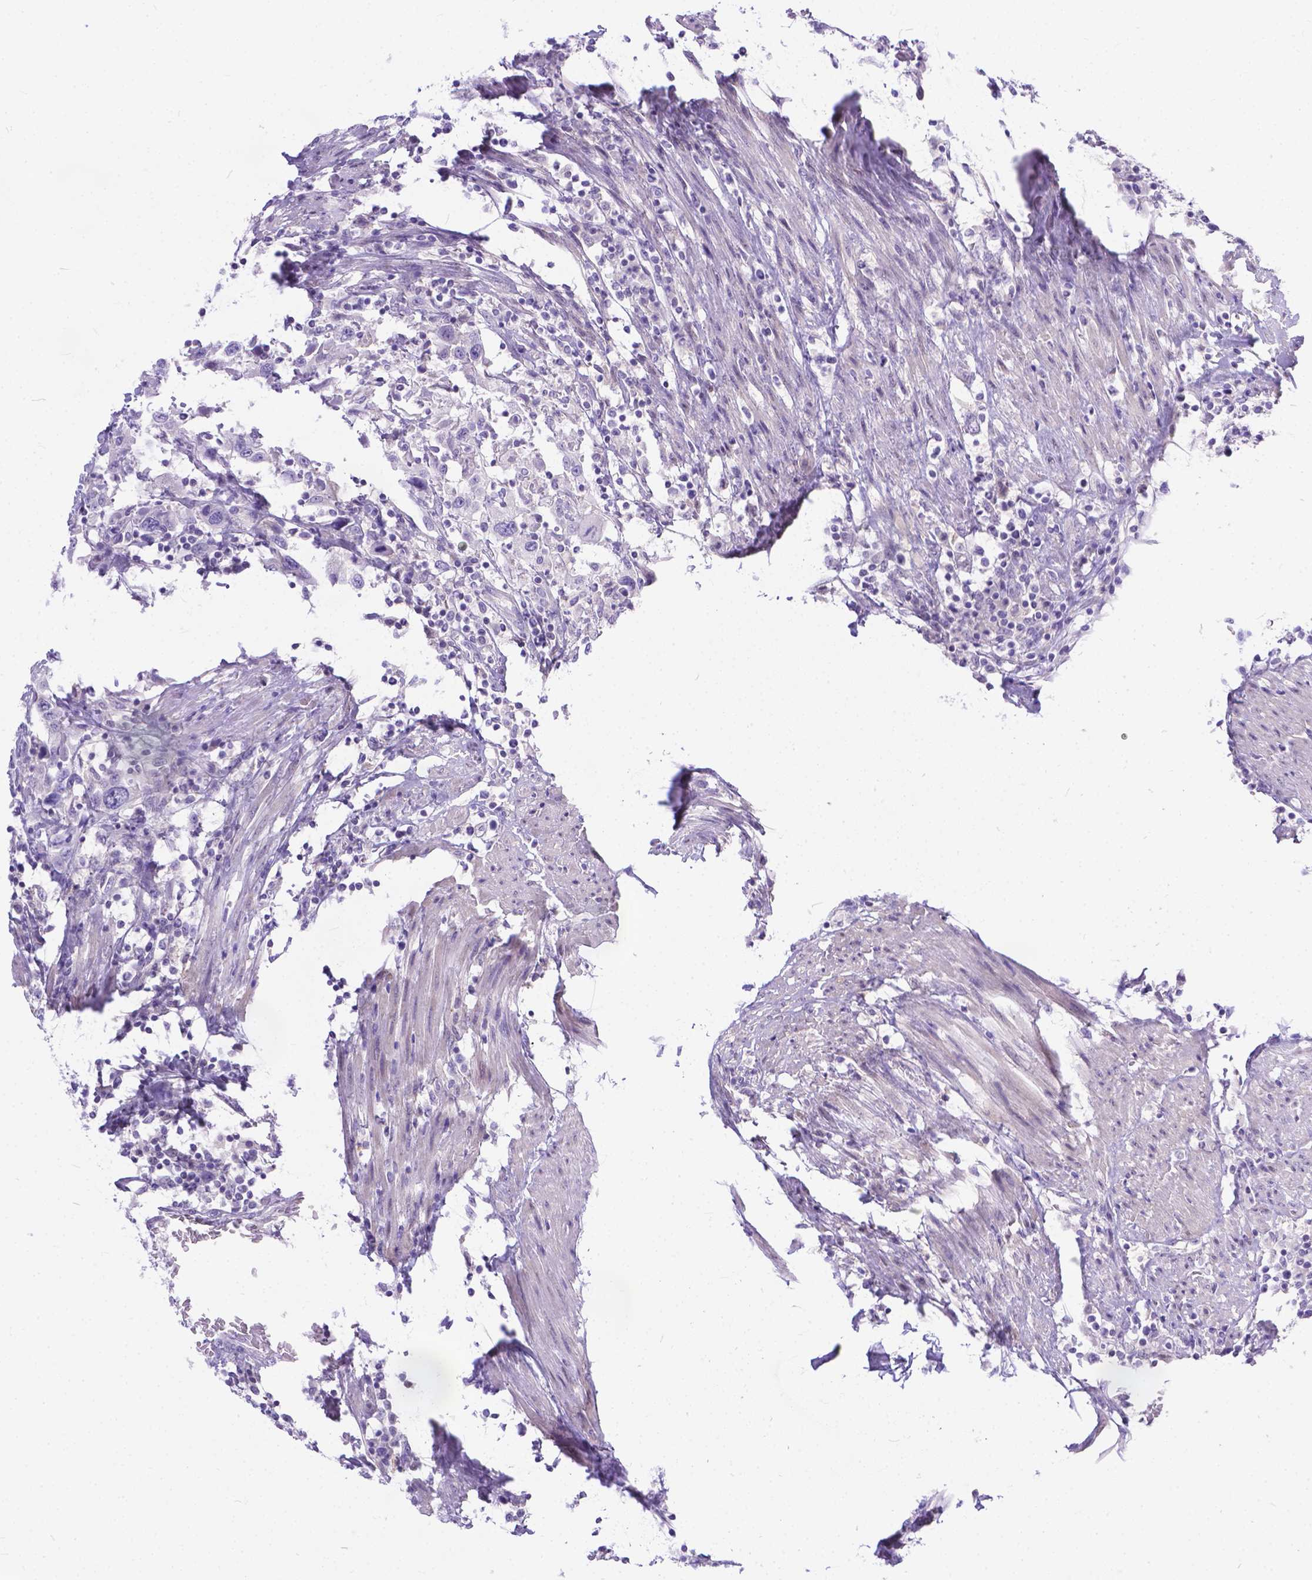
{"staining": {"intensity": "negative", "quantity": "none", "location": "none"}, "tissue": "urothelial cancer", "cell_type": "Tumor cells", "image_type": "cancer", "snomed": [{"axis": "morphology", "description": "Urothelial carcinoma, High grade"}, {"axis": "topography", "description": "Urinary bladder"}], "caption": "Tumor cells show no significant positivity in urothelial carcinoma (high-grade).", "gene": "TTLL6", "patient": {"sex": "male", "age": 61}}